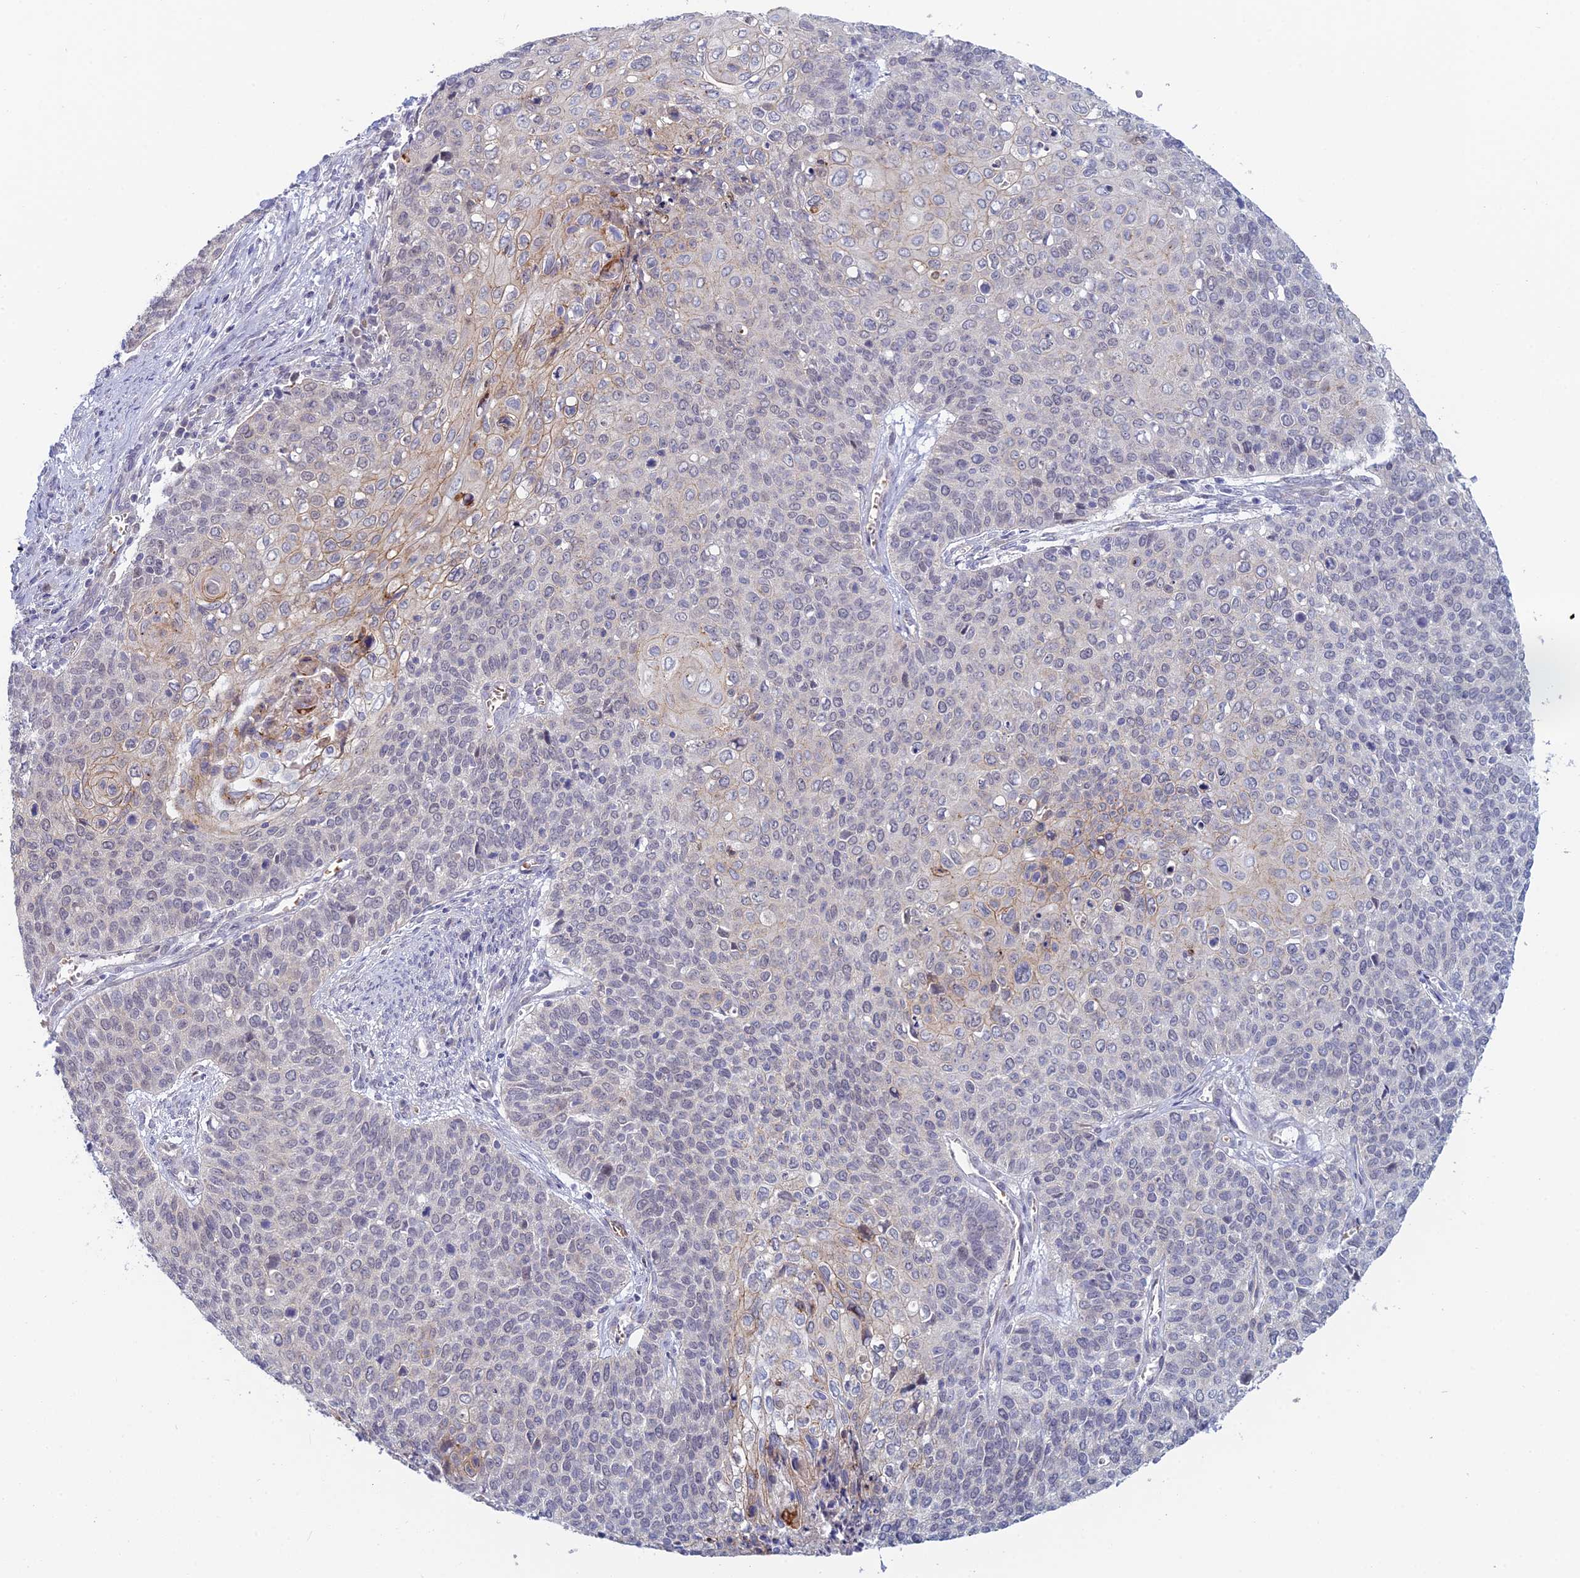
{"staining": {"intensity": "weak", "quantity": "<25%", "location": "cytoplasmic/membranous"}, "tissue": "cervical cancer", "cell_type": "Tumor cells", "image_type": "cancer", "snomed": [{"axis": "morphology", "description": "Squamous cell carcinoma, NOS"}, {"axis": "topography", "description": "Cervix"}], "caption": "A micrograph of human cervical cancer is negative for staining in tumor cells.", "gene": "GIPC1", "patient": {"sex": "female", "age": 39}}